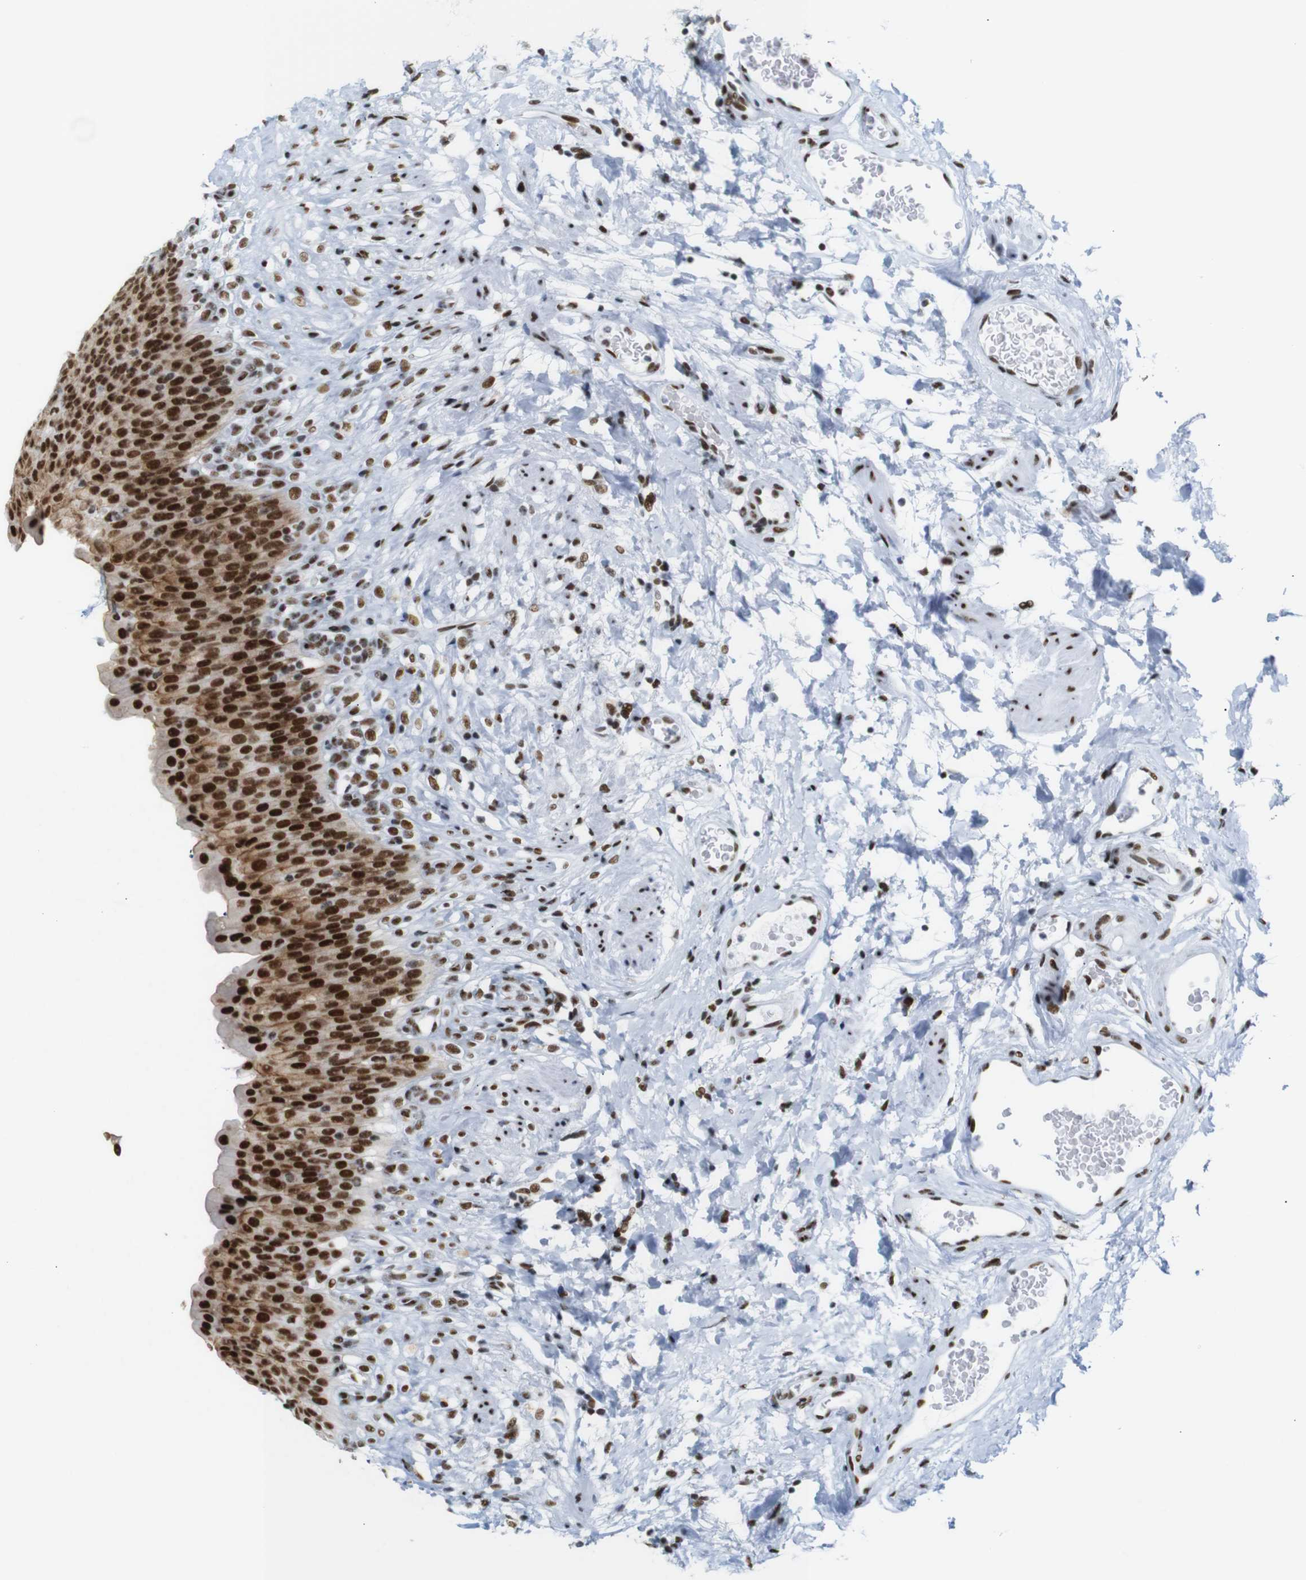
{"staining": {"intensity": "strong", "quantity": ">75%", "location": "cytoplasmic/membranous,nuclear"}, "tissue": "urinary bladder", "cell_type": "Urothelial cells", "image_type": "normal", "snomed": [{"axis": "morphology", "description": "Normal tissue, NOS"}, {"axis": "topography", "description": "Urinary bladder"}], "caption": "Urinary bladder stained with immunohistochemistry (IHC) displays strong cytoplasmic/membranous,nuclear staining in about >75% of urothelial cells. Nuclei are stained in blue.", "gene": "TRA2B", "patient": {"sex": "female", "age": 79}}